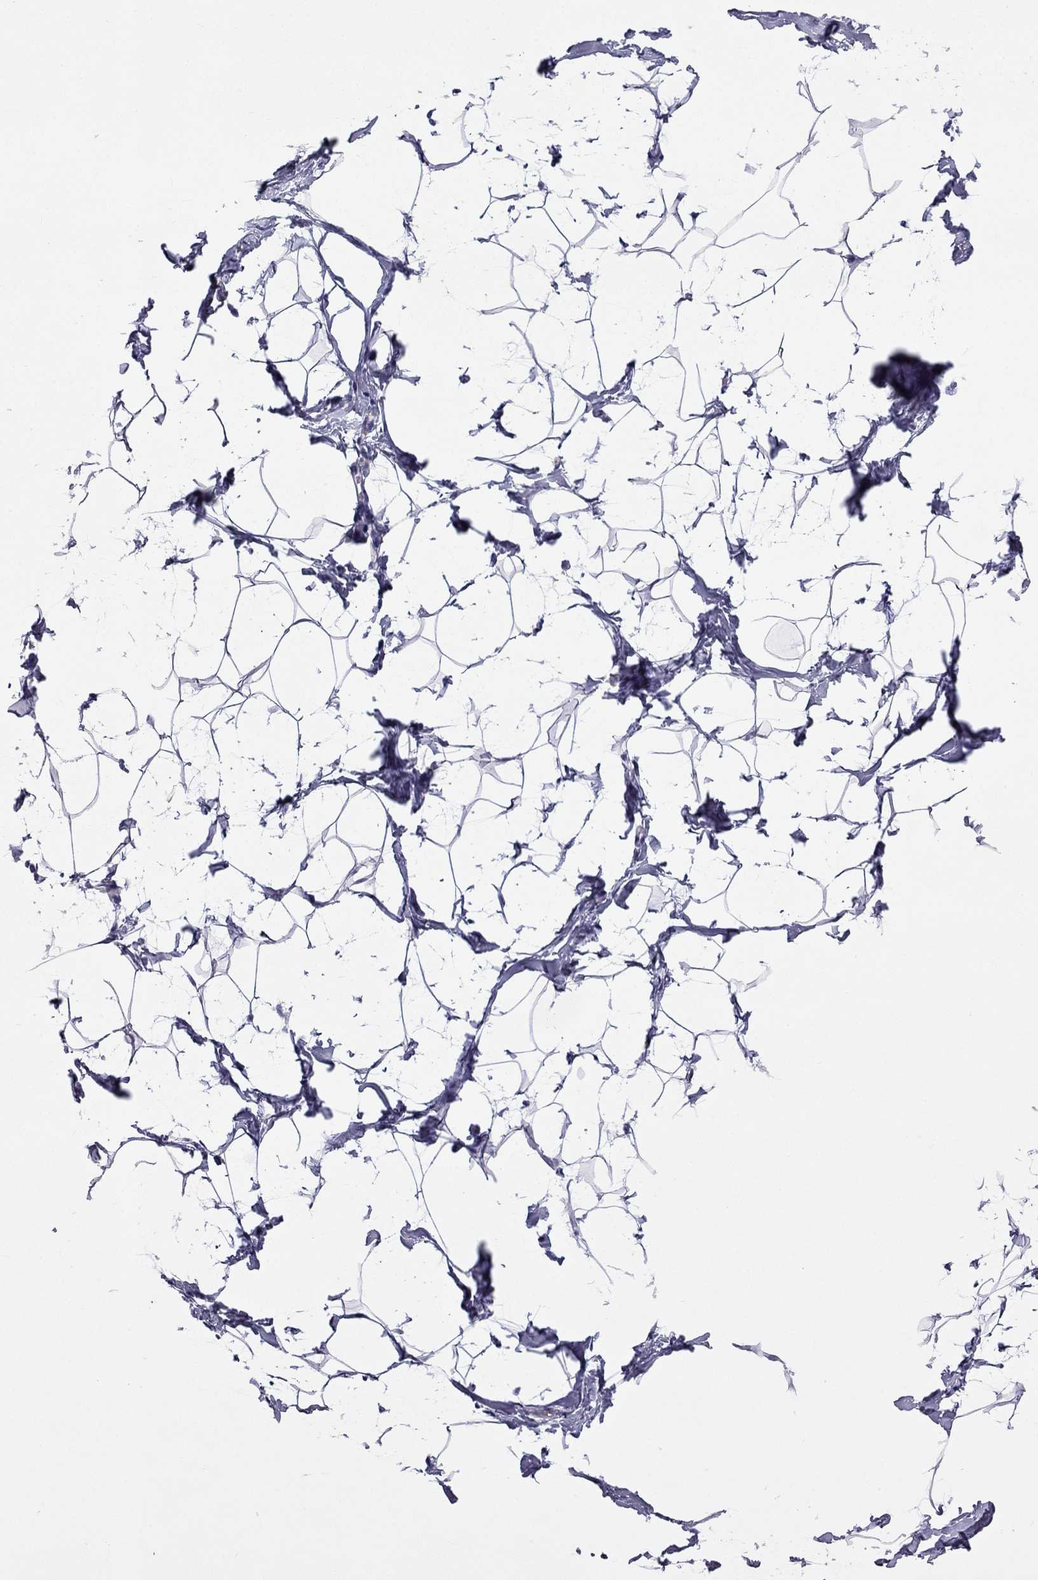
{"staining": {"intensity": "negative", "quantity": "none", "location": "none"}, "tissue": "breast", "cell_type": "Adipocytes", "image_type": "normal", "snomed": [{"axis": "morphology", "description": "Normal tissue, NOS"}, {"axis": "topography", "description": "Breast"}], "caption": "Adipocytes are negative for brown protein staining in unremarkable breast. The staining was performed using DAB (3,3'-diaminobenzidine) to visualize the protein expression in brown, while the nuclei were stained in blue with hematoxylin (Magnification: 20x).", "gene": "GJA8", "patient": {"sex": "female", "age": 32}}